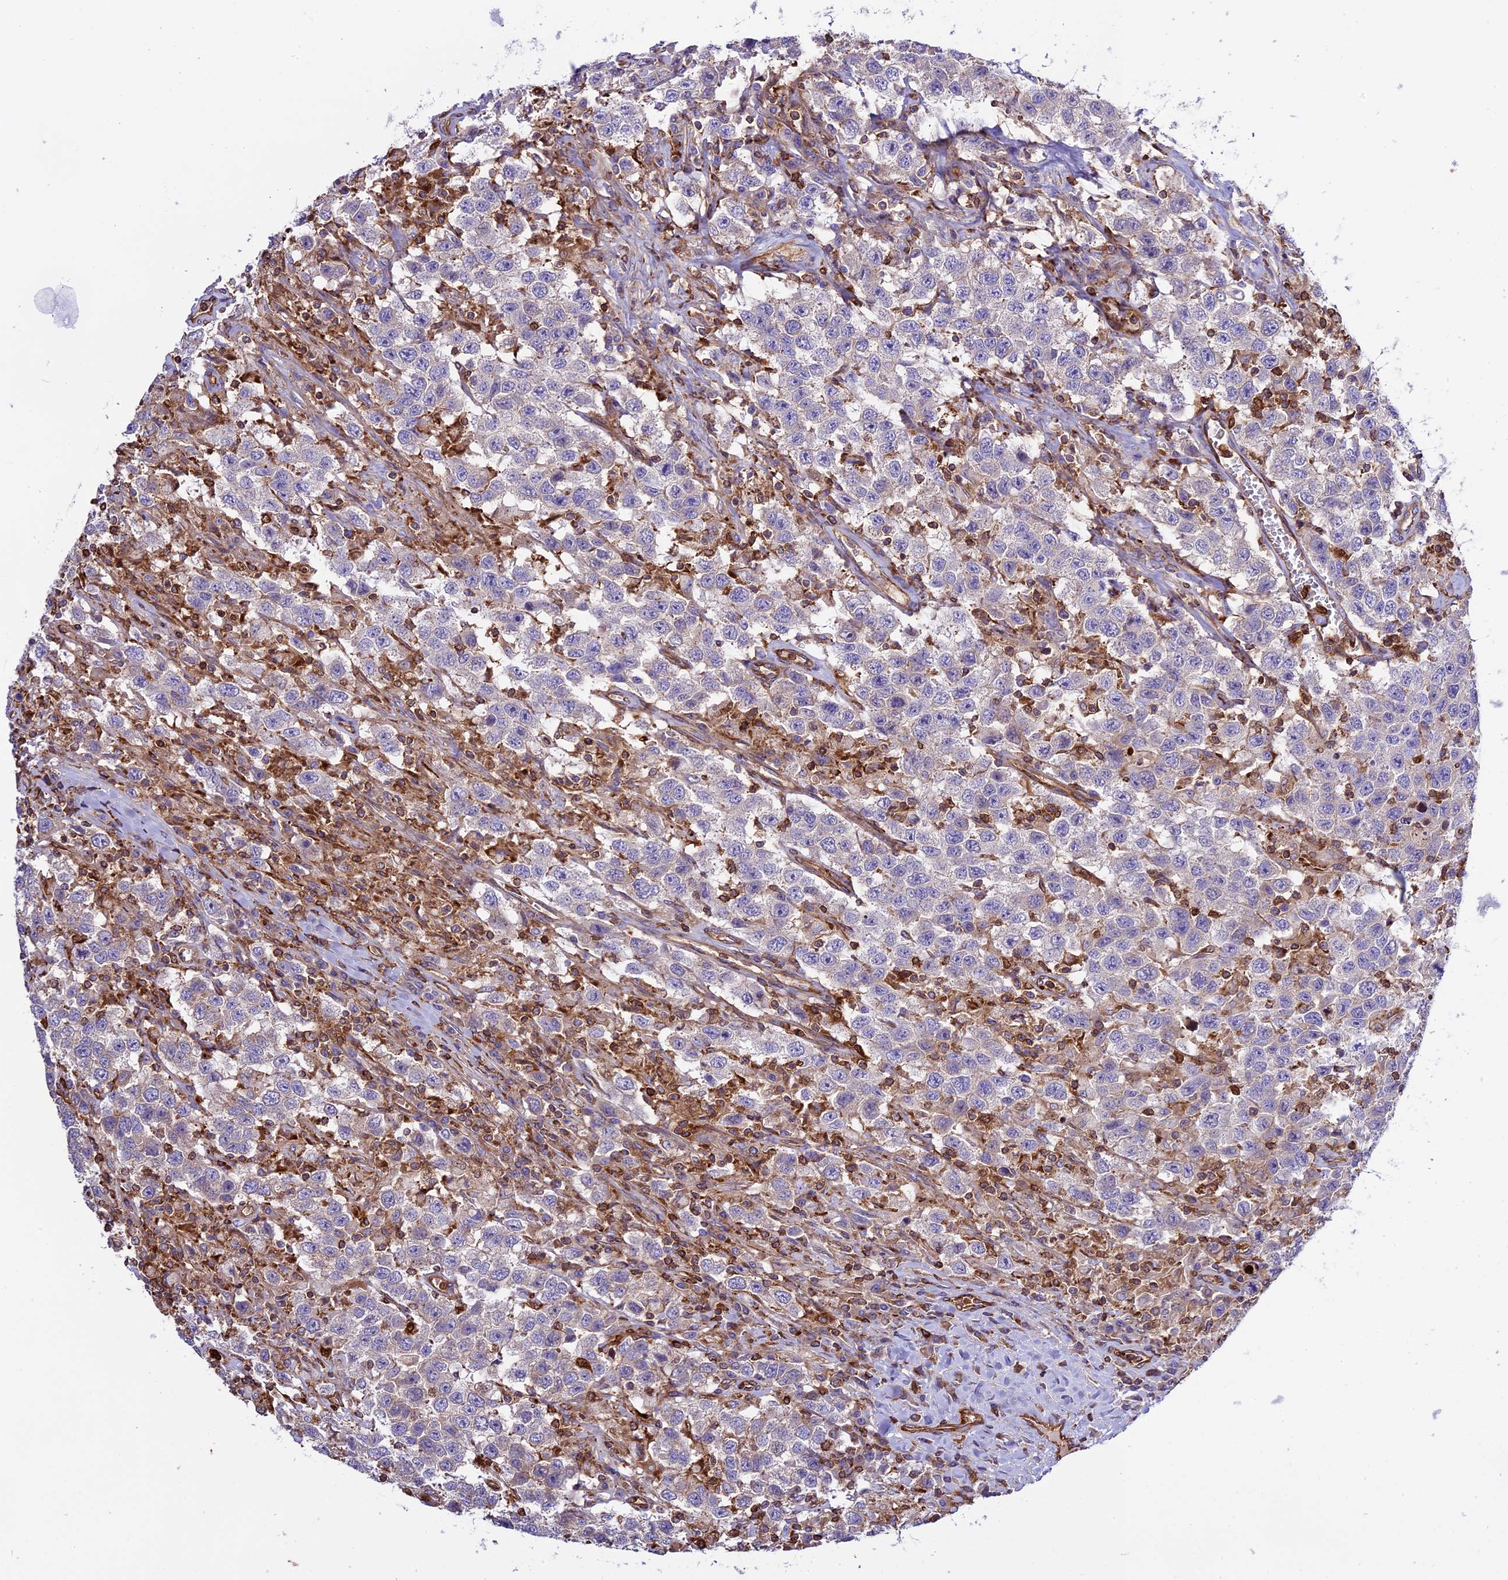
{"staining": {"intensity": "negative", "quantity": "none", "location": "none"}, "tissue": "testis cancer", "cell_type": "Tumor cells", "image_type": "cancer", "snomed": [{"axis": "morphology", "description": "Seminoma, NOS"}, {"axis": "topography", "description": "Testis"}], "caption": "This is a image of immunohistochemistry staining of seminoma (testis), which shows no staining in tumor cells. The staining is performed using DAB (3,3'-diaminobenzidine) brown chromogen with nuclei counter-stained in using hematoxylin.", "gene": "CD99L2", "patient": {"sex": "male", "age": 41}}